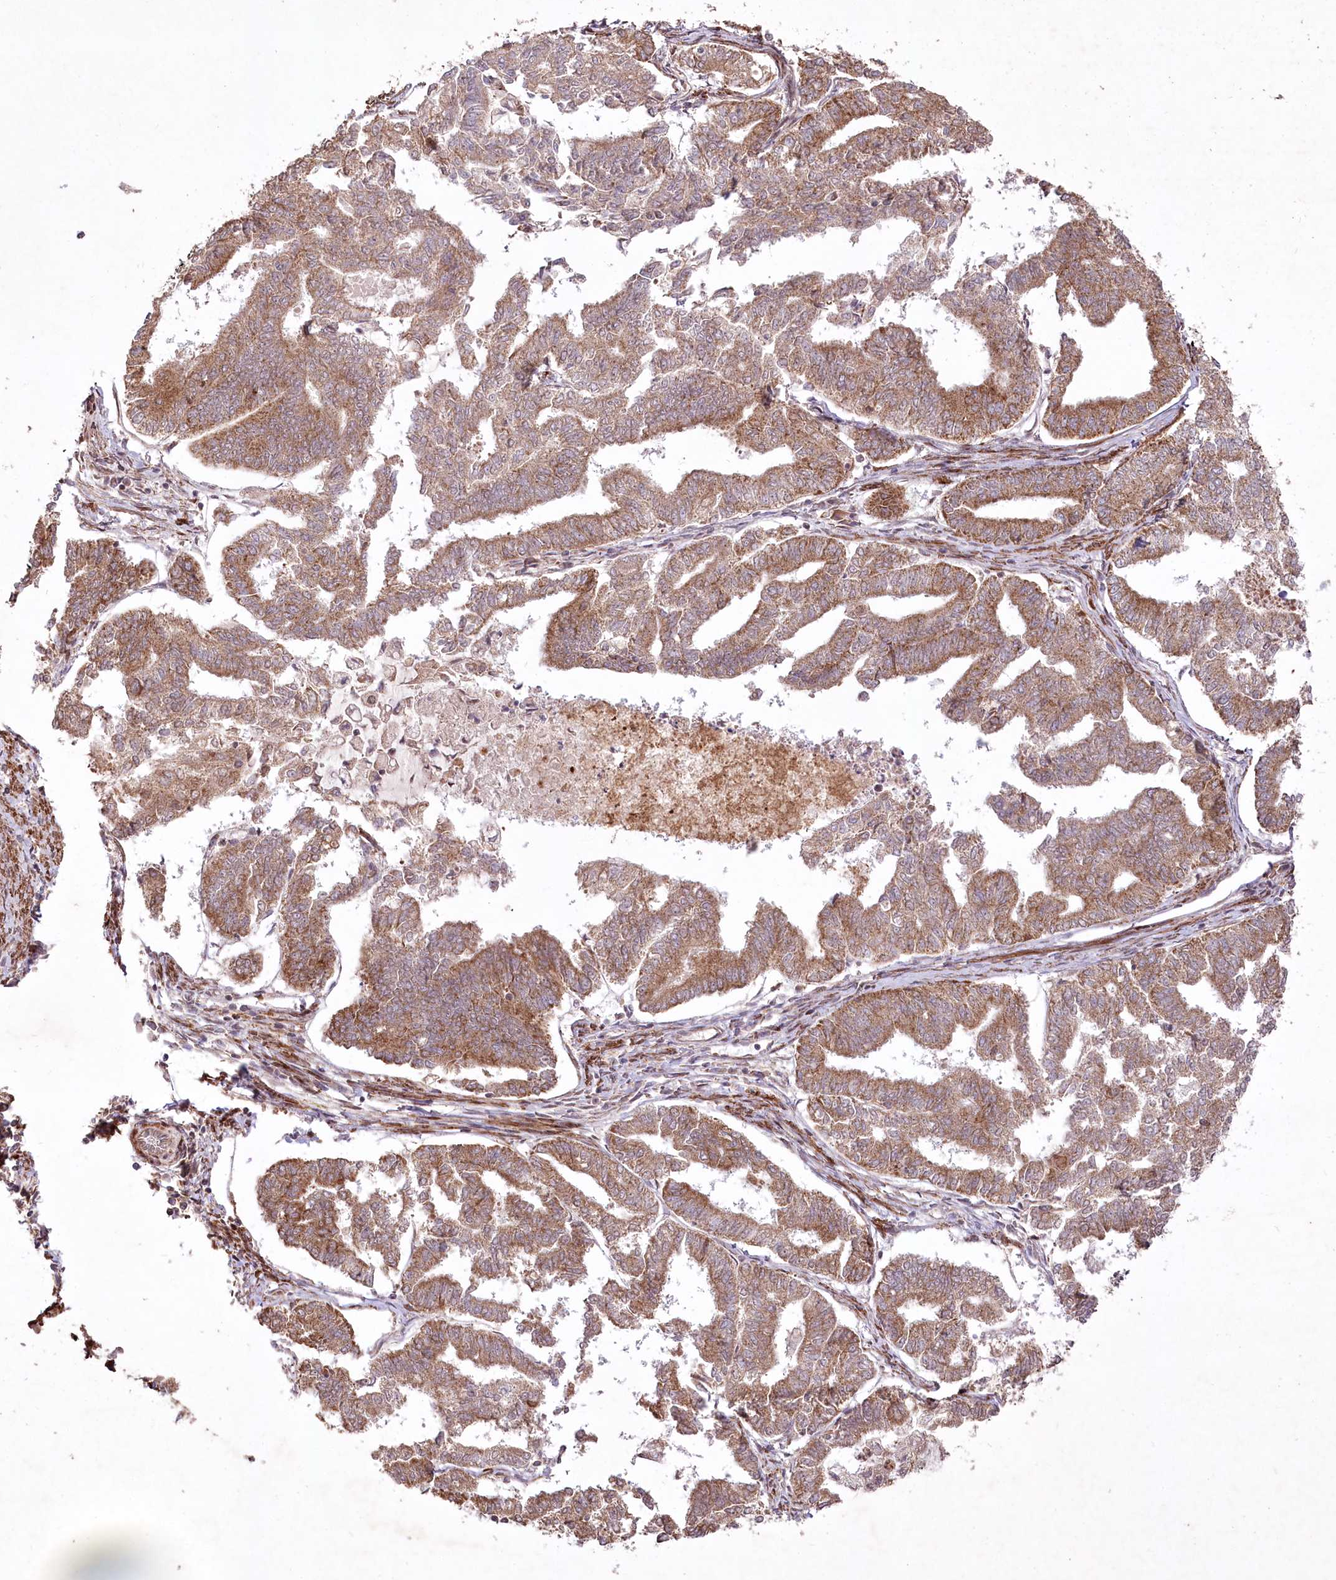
{"staining": {"intensity": "moderate", "quantity": ">75%", "location": "cytoplasmic/membranous"}, "tissue": "endometrial cancer", "cell_type": "Tumor cells", "image_type": "cancer", "snomed": [{"axis": "morphology", "description": "Adenocarcinoma, NOS"}, {"axis": "topography", "description": "Endometrium"}], "caption": "Immunohistochemistry micrograph of neoplastic tissue: human endometrial cancer stained using immunohistochemistry (IHC) displays medium levels of moderate protein expression localized specifically in the cytoplasmic/membranous of tumor cells, appearing as a cytoplasmic/membranous brown color.", "gene": "PSTK", "patient": {"sex": "female", "age": 79}}